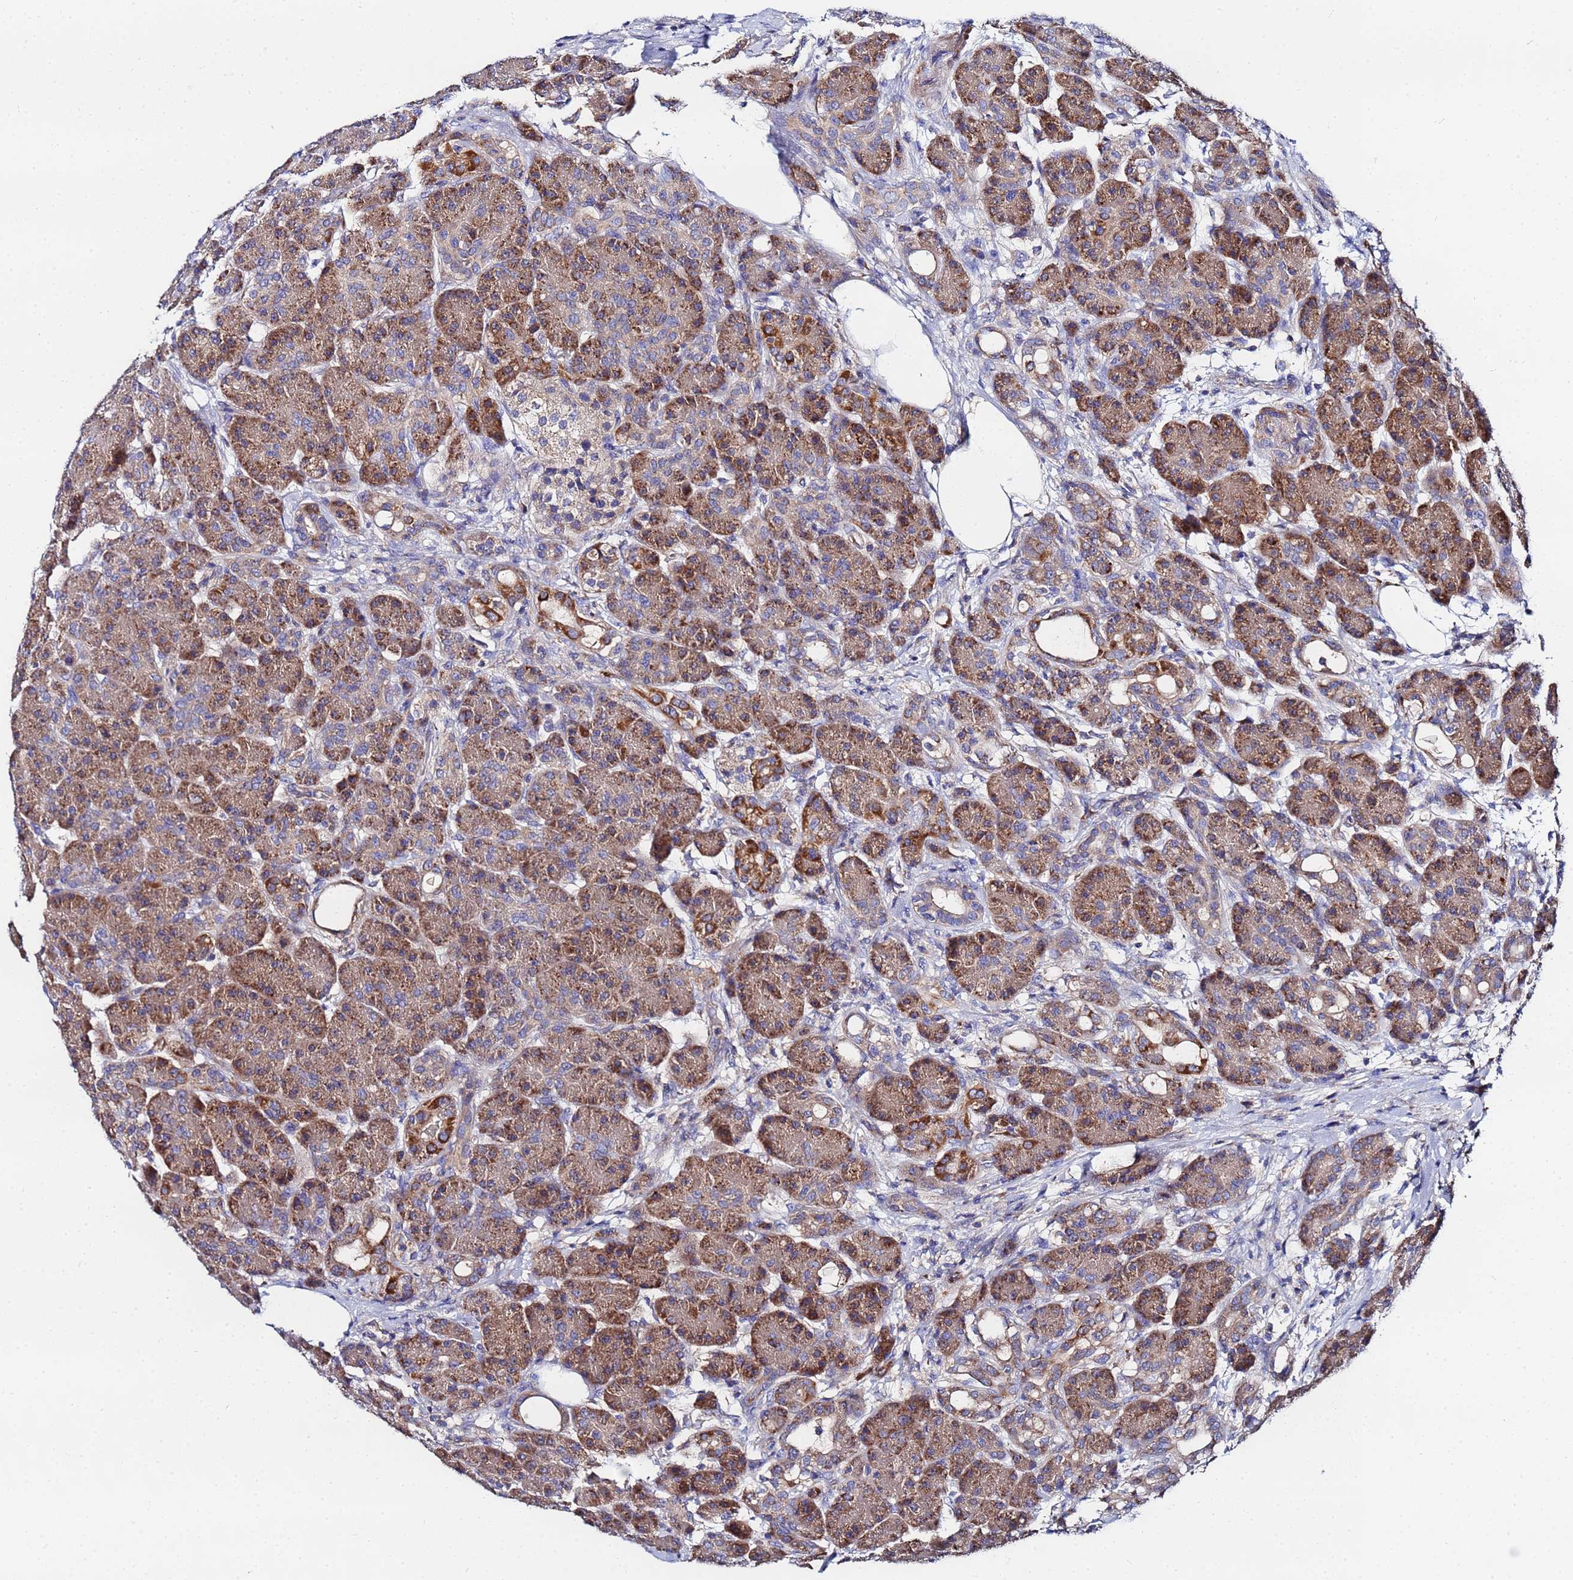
{"staining": {"intensity": "moderate", "quantity": ">75%", "location": "cytoplasmic/membranous"}, "tissue": "pancreas", "cell_type": "Exocrine glandular cells", "image_type": "normal", "snomed": [{"axis": "morphology", "description": "Normal tissue, NOS"}, {"axis": "topography", "description": "Pancreas"}], "caption": "Brown immunohistochemical staining in benign pancreas exhibits moderate cytoplasmic/membranous expression in about >75% of exocrine glandular cells. Nuclei are stained in blue.", "gene": "FAHD2A", "patient": {"sex": "male", "age": 63}}